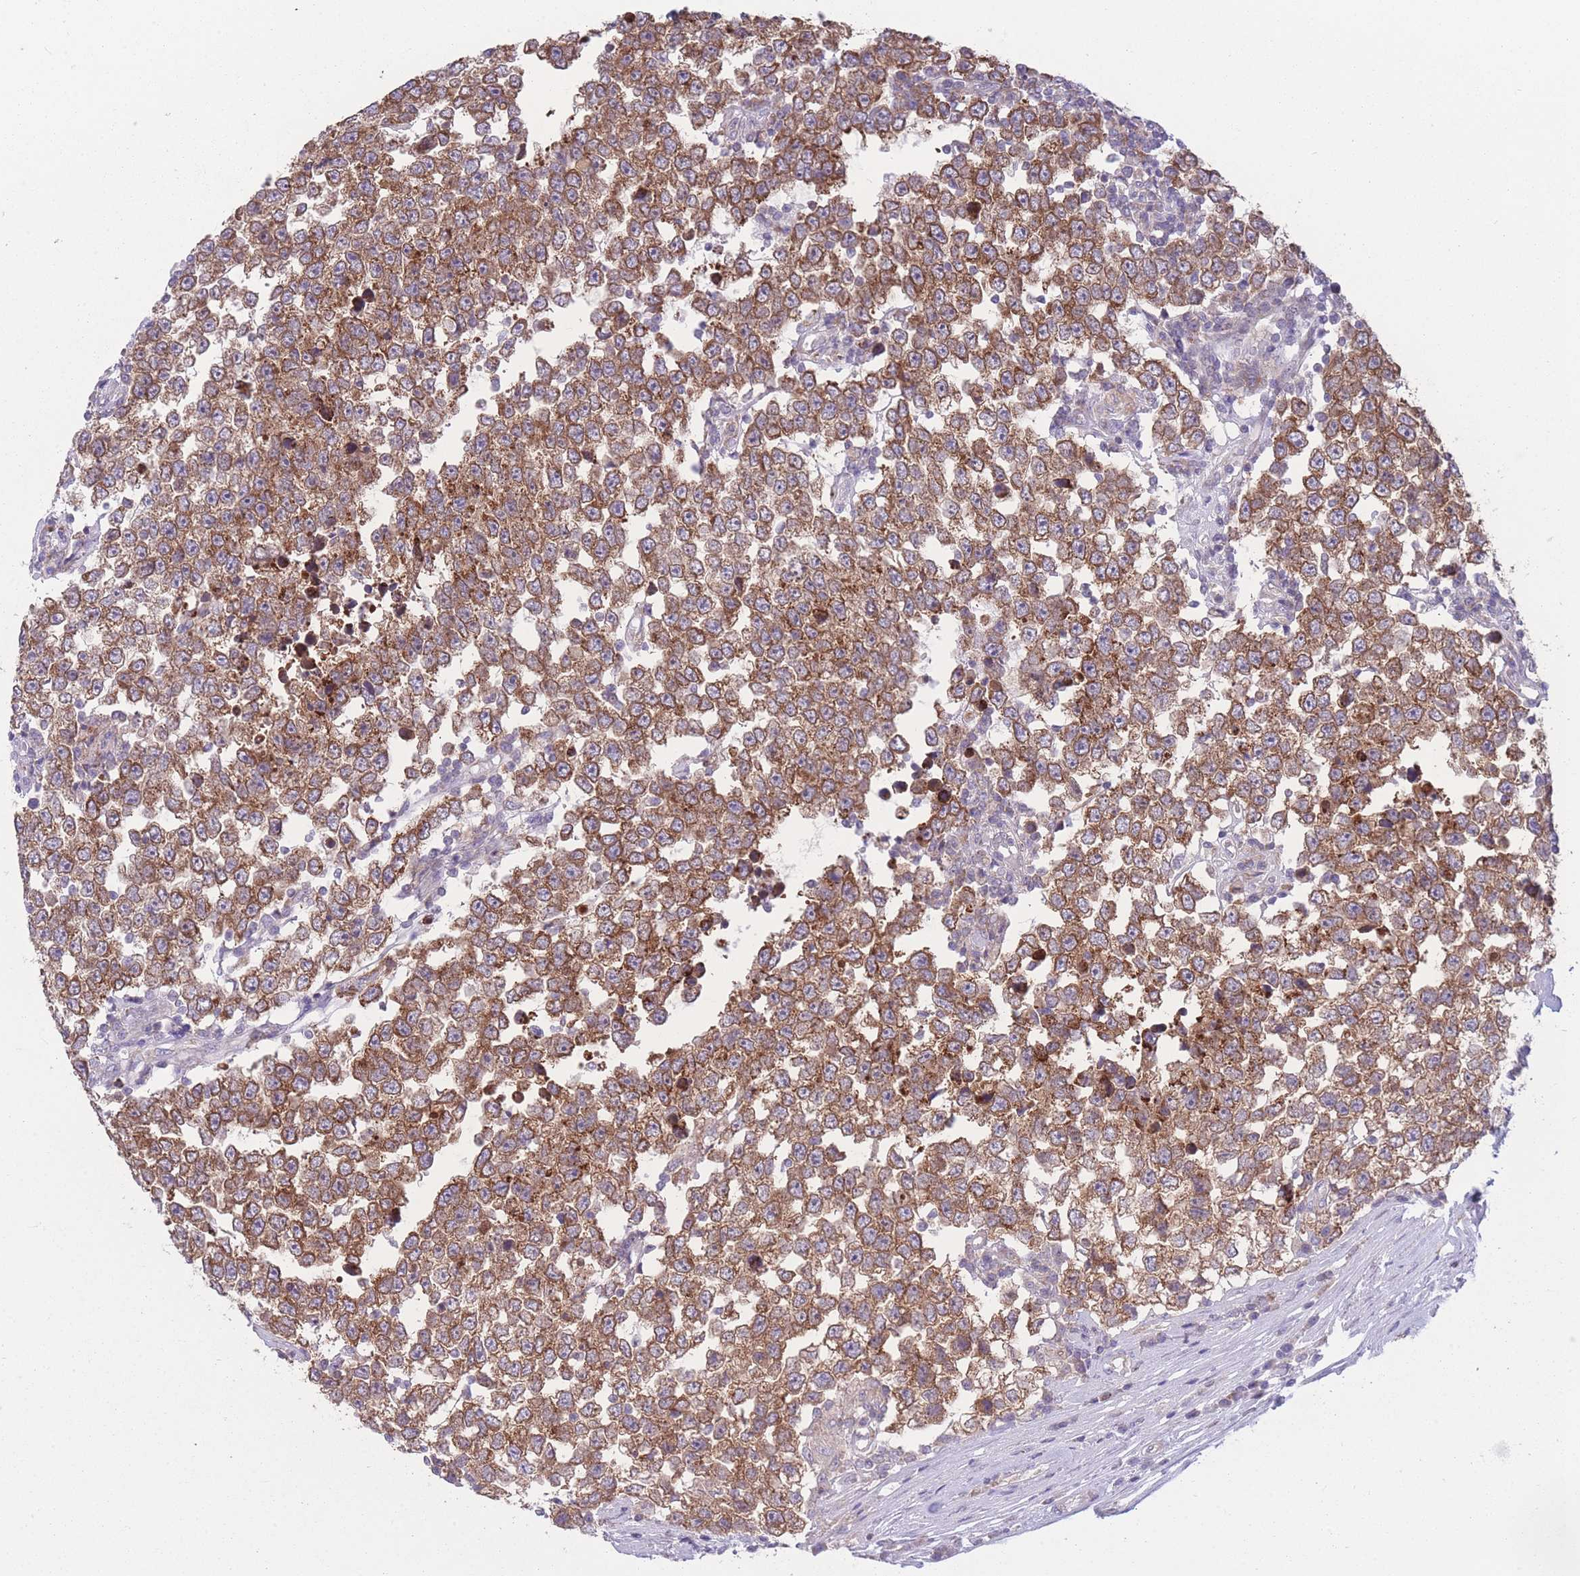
{"staining": {"intensity": "moderate", "quantity": ">75%", "location": "cytoplasmic/membranous"}, "tissue": "testis cancer", "cell_type": "Tumor cells", "image_type": "cancer", "snomed": [{"axis": "morphology", "description": "Seminoma, NOS"}, {"axis": "morphology", "description": "Carcinoma, Embryonal, NOS"}, {"axis": "topography", "description": "Testis"}], "caption": "IHC micrograph of seminoma (testis) stained for a protein (brown), which displays medium levels of moderate cytoplasmic/membranous positivity in about >75% of tumor cells.", "gene": "CCT6B", "patient": {"sex": "male", "age": 28}}